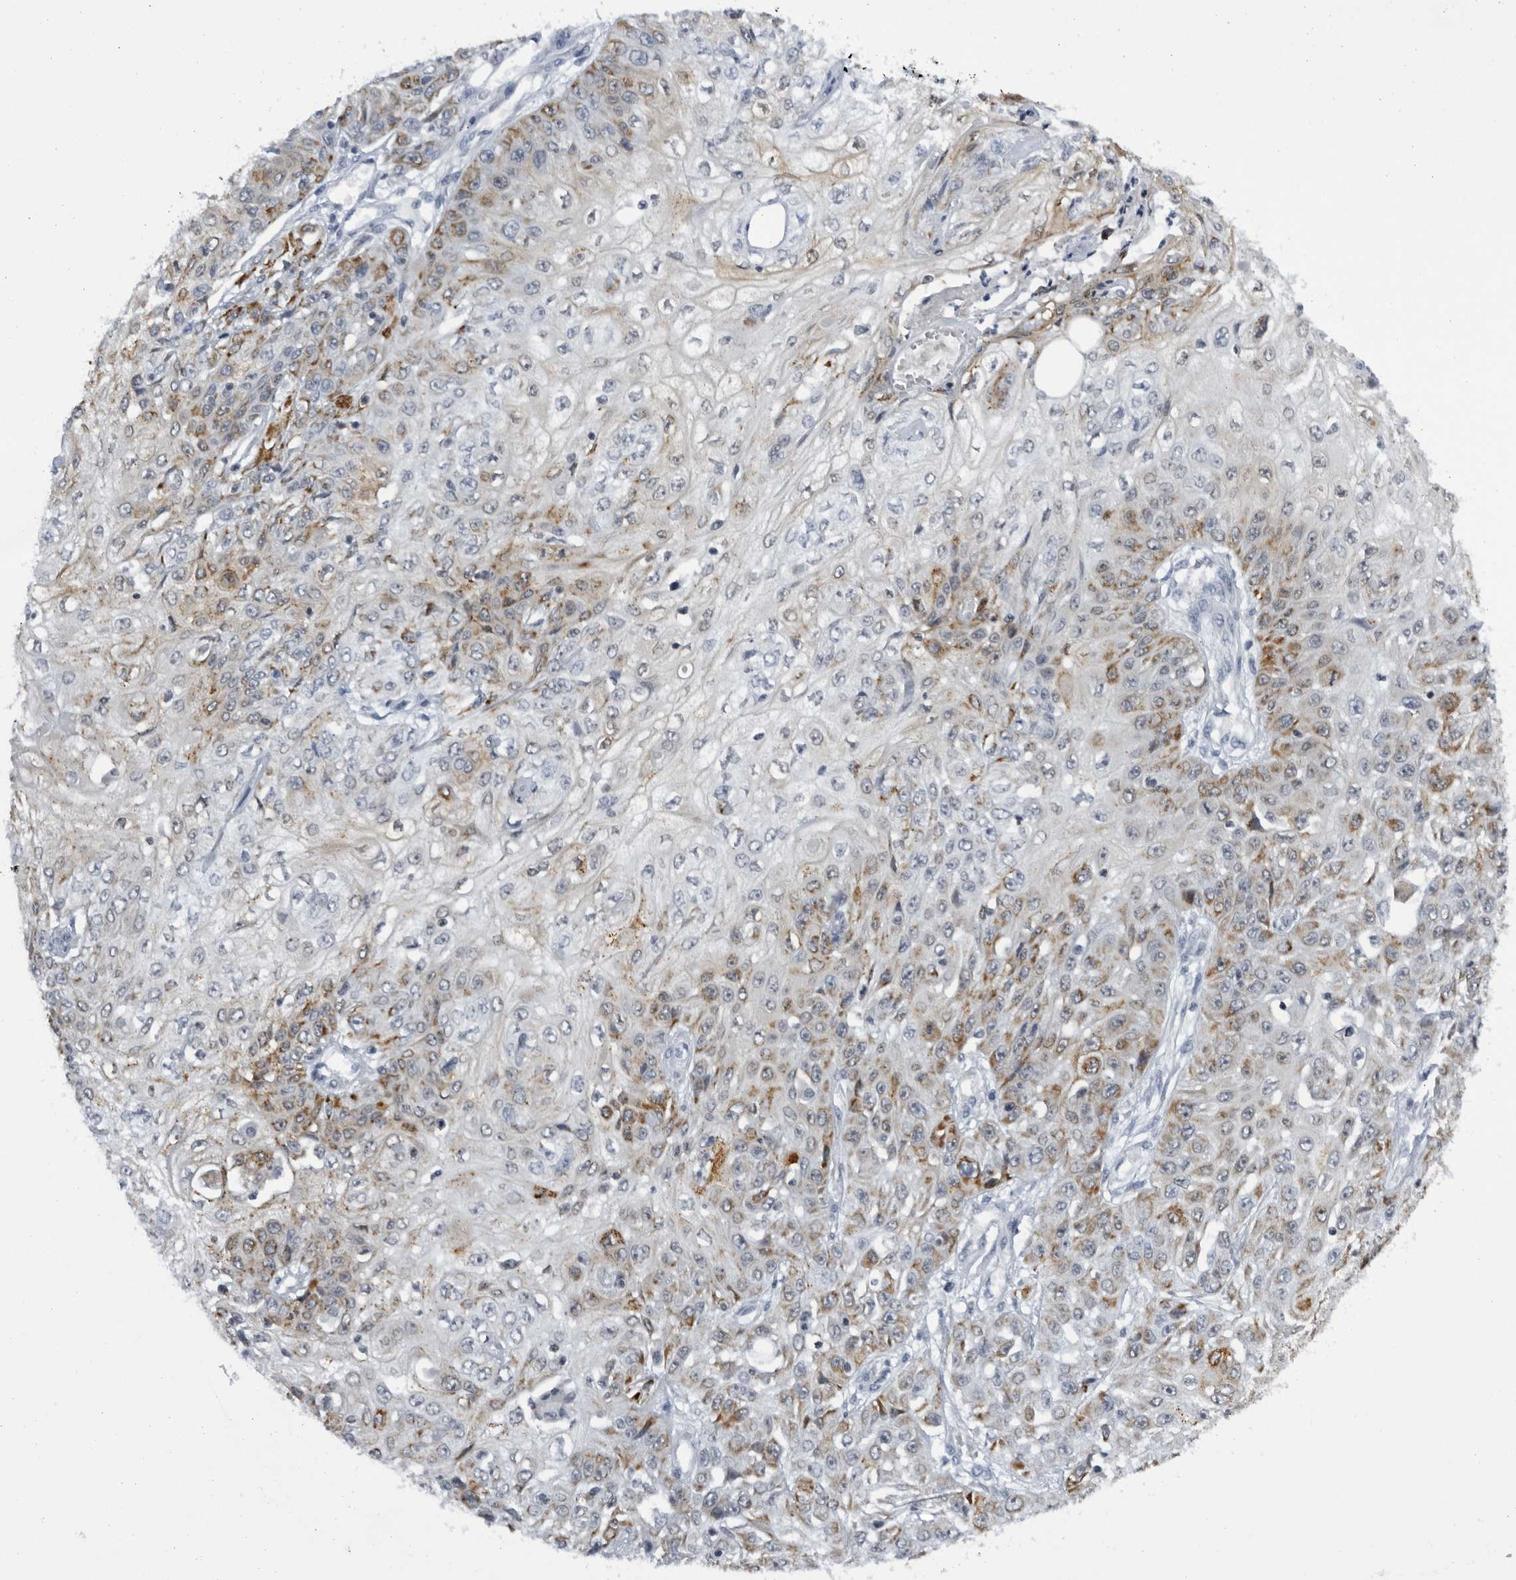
{"staining": {"intensity": "moderate", "quantity": "25%-75%", "location": "cytoplasmic/membranous"}, "tissue": "skin cancer", "cell_type": "Tumor cells", "image_type": "cancer", "snomed": [{"axis": "morphology", "description": "Squamous cell carcinoma, NOS"}, {"axis": "morphology", "description": "Squamous cell carcinoma, metastatic, NOS"}, {"axis": "topography", "description": "Skin"}, {"axis": "topography", "description": "Lymph node"}], "caption": "A photomicrograph of skin cancer stained for a protein exhibits moderate cytoplasmic/membranous brown staining in tumor cells. Immunohistochemistry (ihc) stains the protein in brown and the nuclei are stained blue.", "gene": "SLC25A22", "patient": {"sex": "male", "age": 75}}